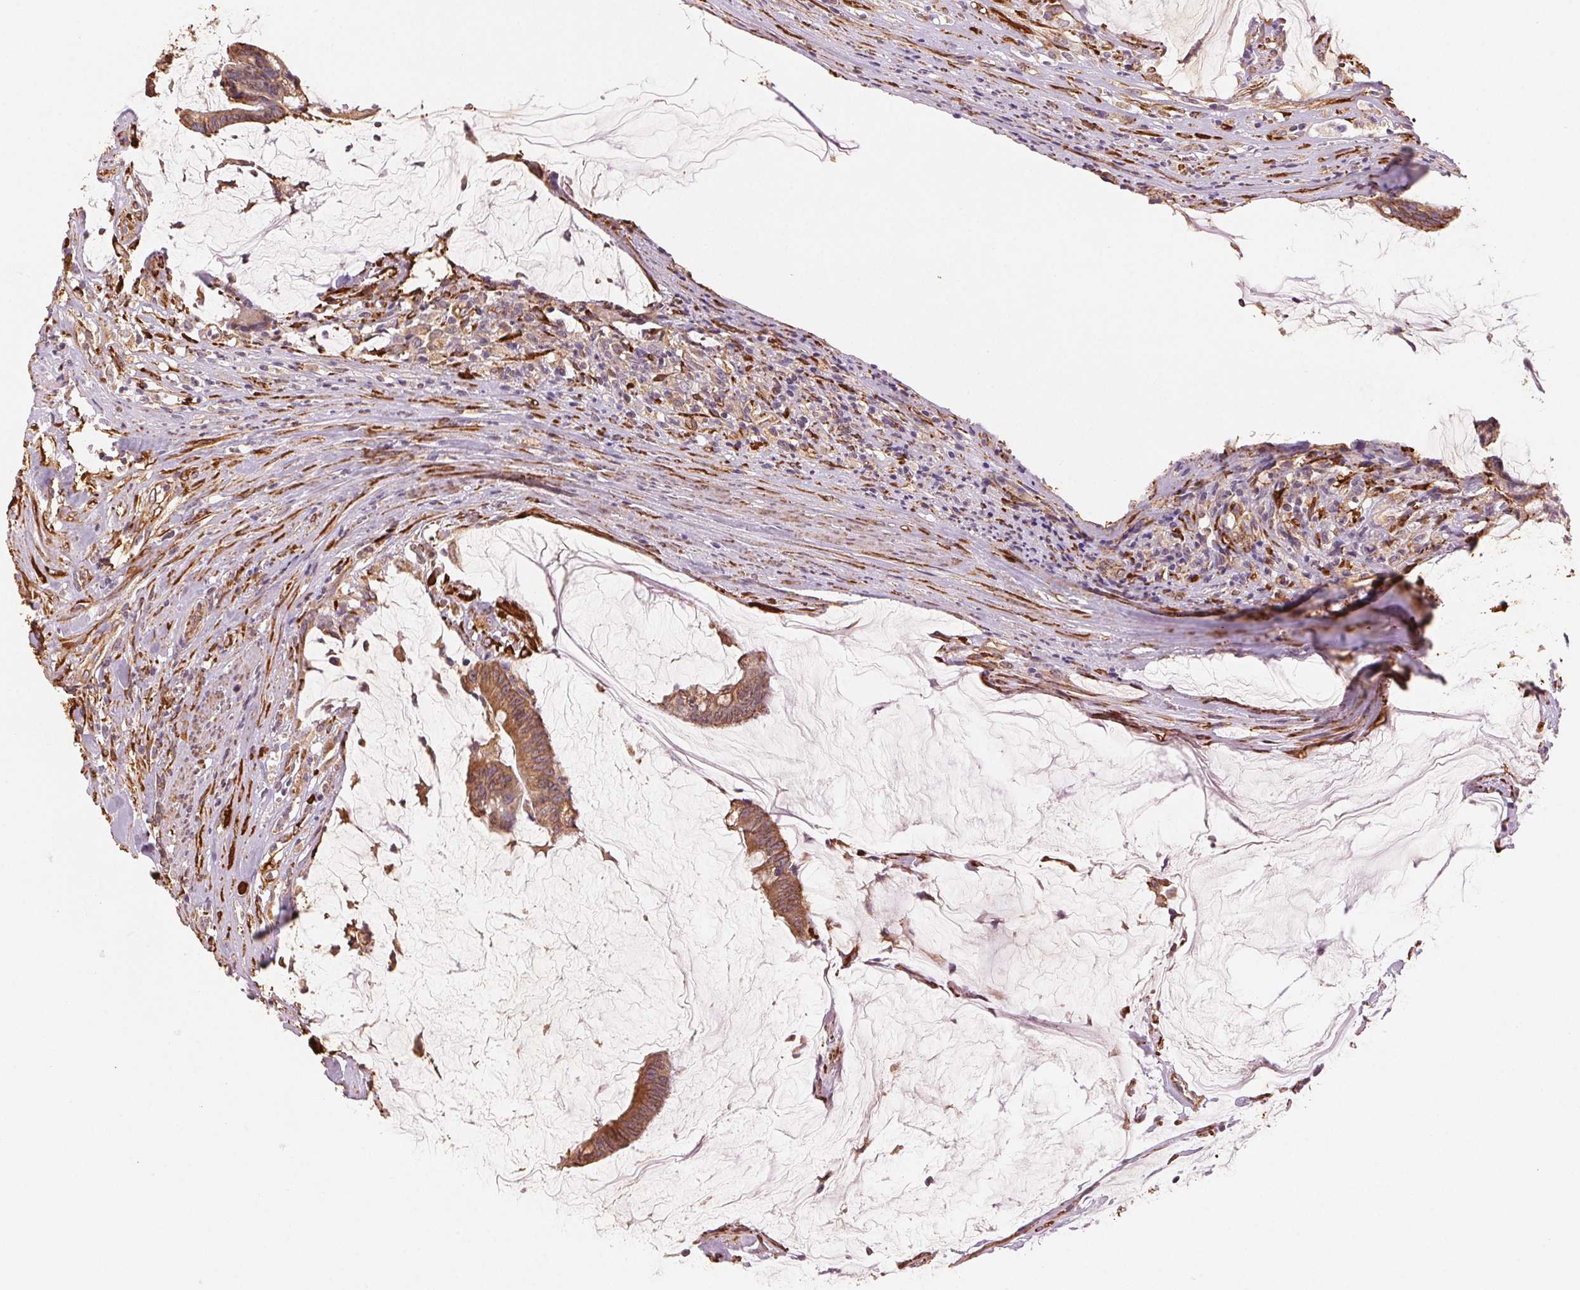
{"staining": {"intensity": "moderate", "quantity": ">75%", "location": "cytoplasmic/membranous"}, "tissue": "colorectal cancer", "cell_type": "Tumor cells", "image_type": "cancer", "snomed": [{"axis": "morphology", "description": "Adenocarcinoma, NOS"}, {"axis": "topography", "description": "Colon"}], "caption": "This is an image of immunohistochemistry (IHC) staining of adenocarcinoma (colorectal), which shows moderate staining in the cytoplasmic/membranous of tumor cells.", "gene": "RCN3", "patient": {"sex": "male", "age": 62}}